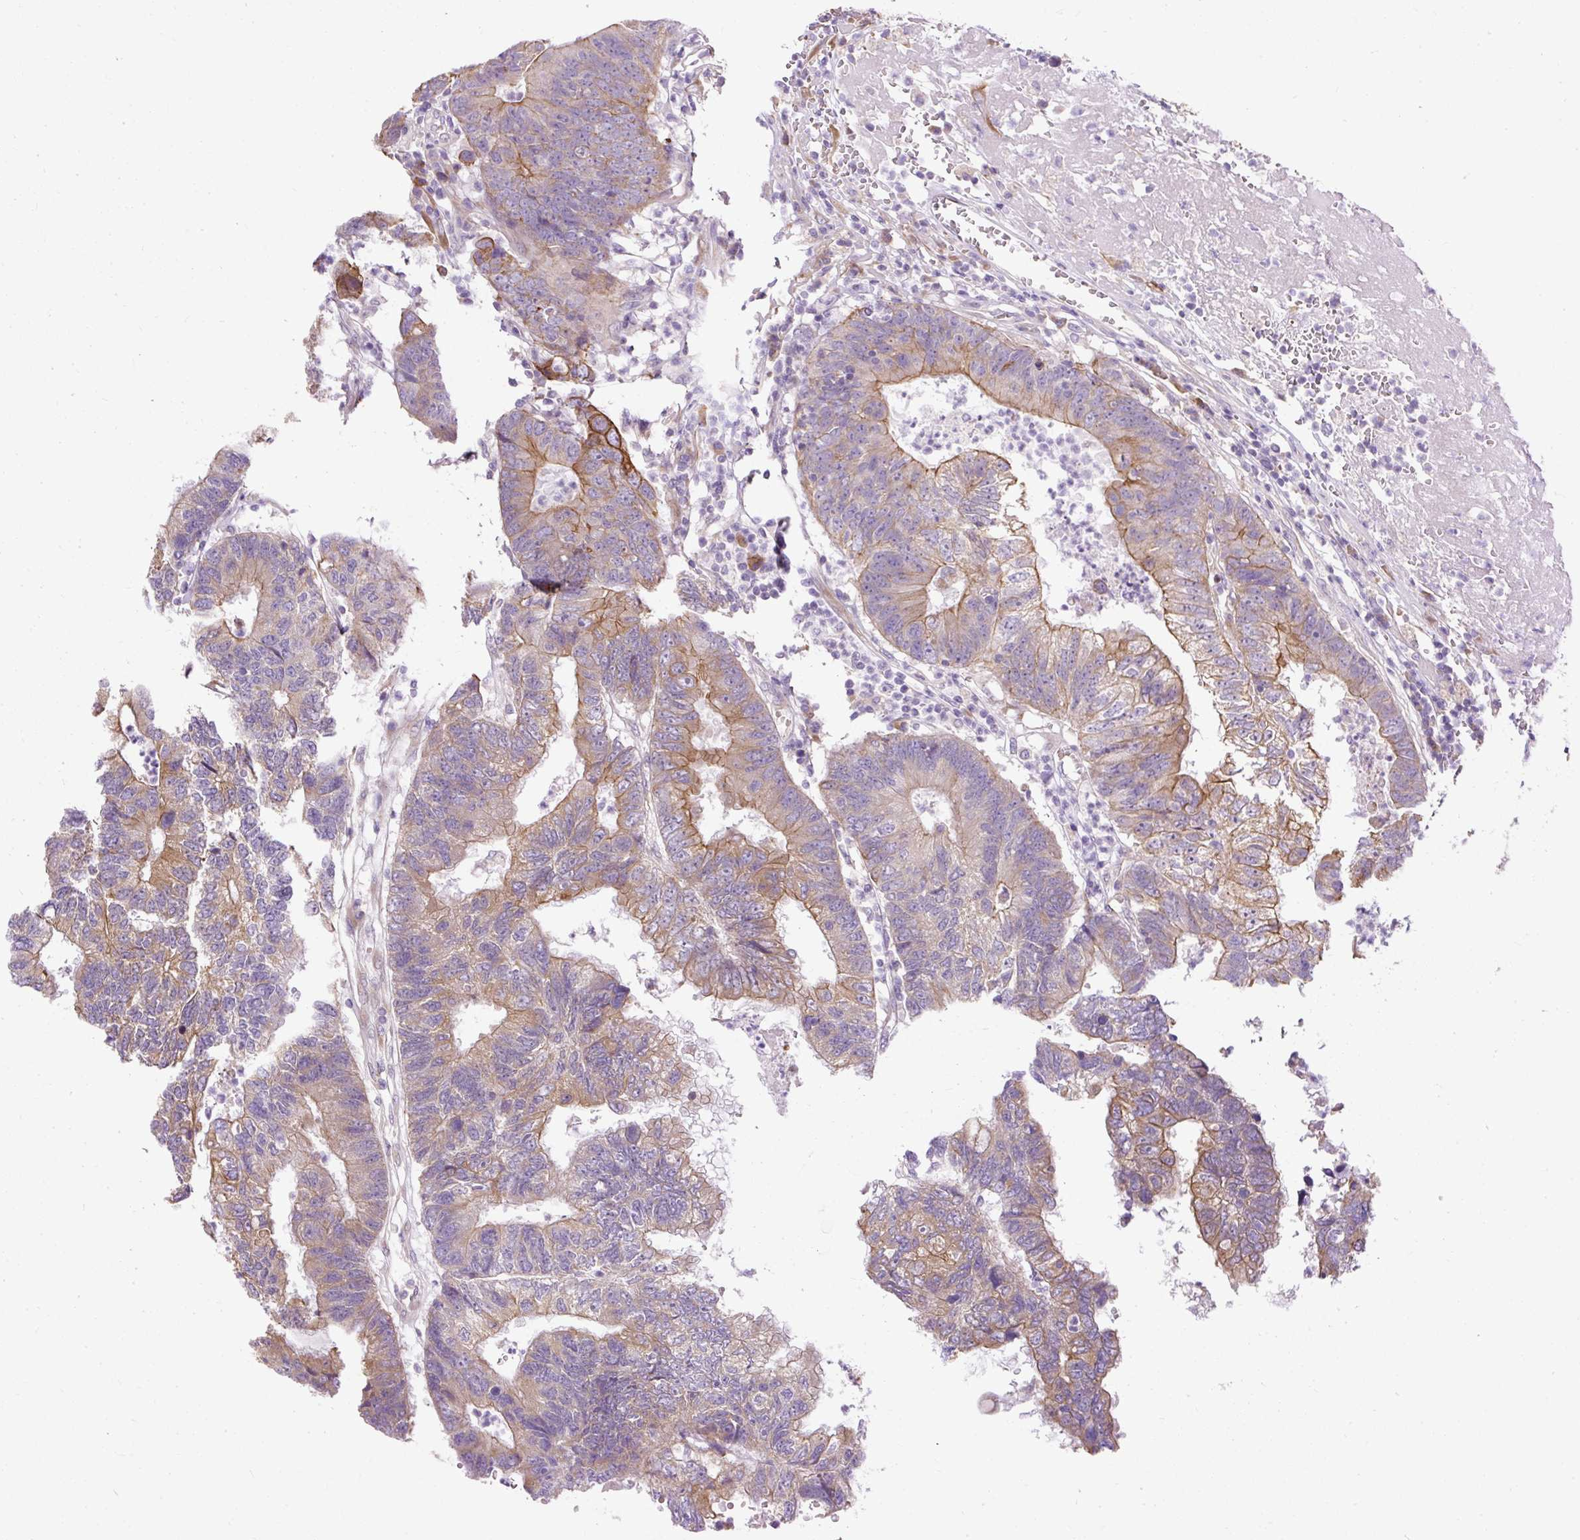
{"staining": {"intensity": "moderate", "quantity": "25%-75%", "location": "cytoplasmic/membranous"}, "tissue": "colorectal cancer", "cell_type": "Tumor cells", "image_type": "cancer", "snomed": [{"axis": "morphology", "description": "Adenocarcinoma, NOS"}, {"axis": "topography", "description": "Colon"}], "caption": "IHC of colorectal cancer reveals medium levels of moderate cytoplasmic/membranous positivity in about 25%-75% of tumor cells.", "gene": "FAM149A", "patient": {"sex": "female", "age": 48}}